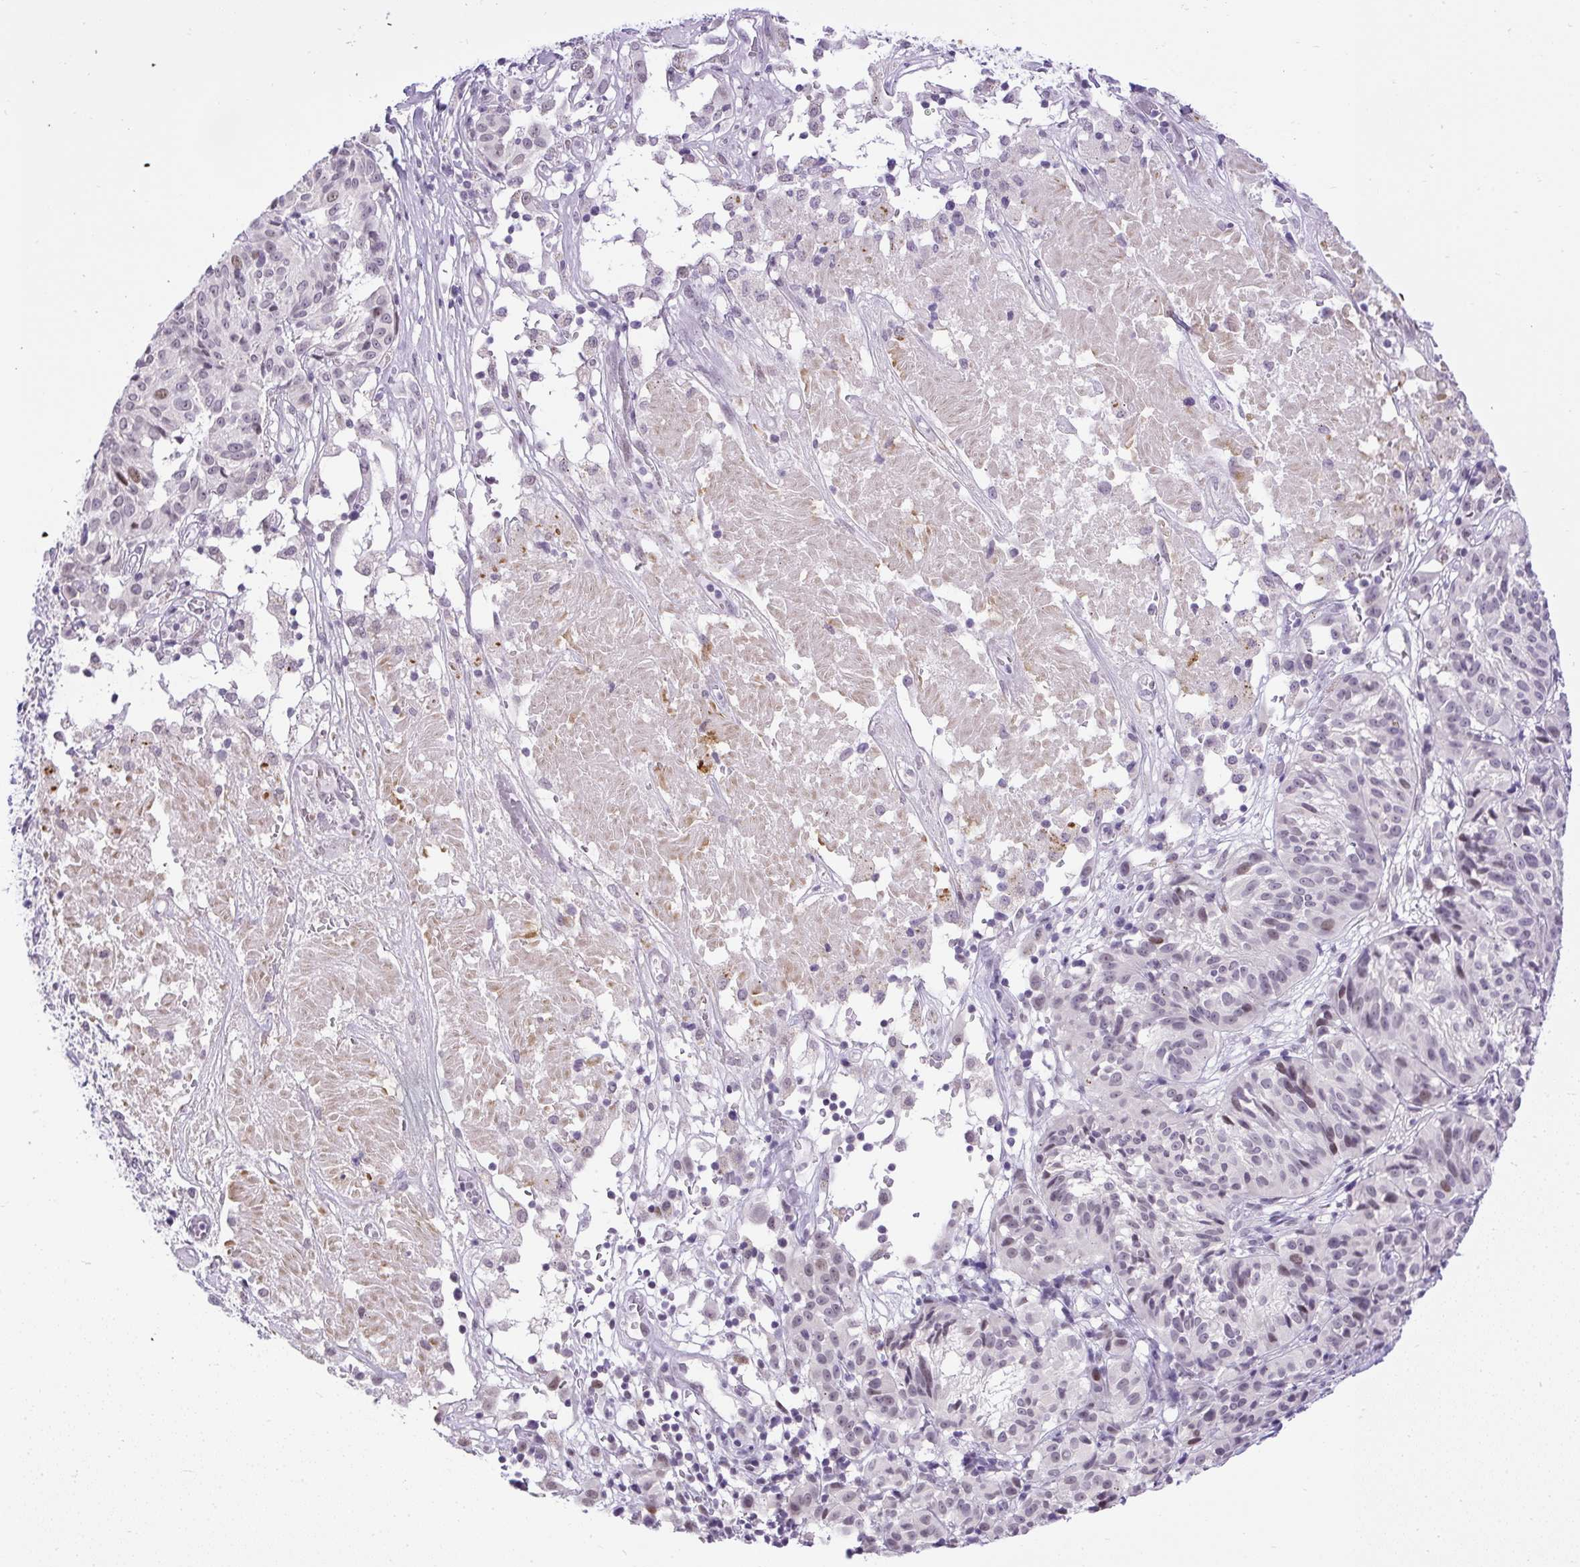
{"staining": {"intensity": "weak", "quantity": "<25%", "location": "nuclear"}, "tissue": "melanoma", "cell_type": "Tumor cells", "image_type": "cancer", "snomed": [{"axis": "morphology", "description": "Malignant melanoma, NOS"}, {"axis": "topography", "description": "Skin"}], "caption": "Human malignant melanoma stained for a protein using IHC reveals no expression in tumor cells.", "gene": "WNT10B", "patient": {"sex": "female", "age": 72}}